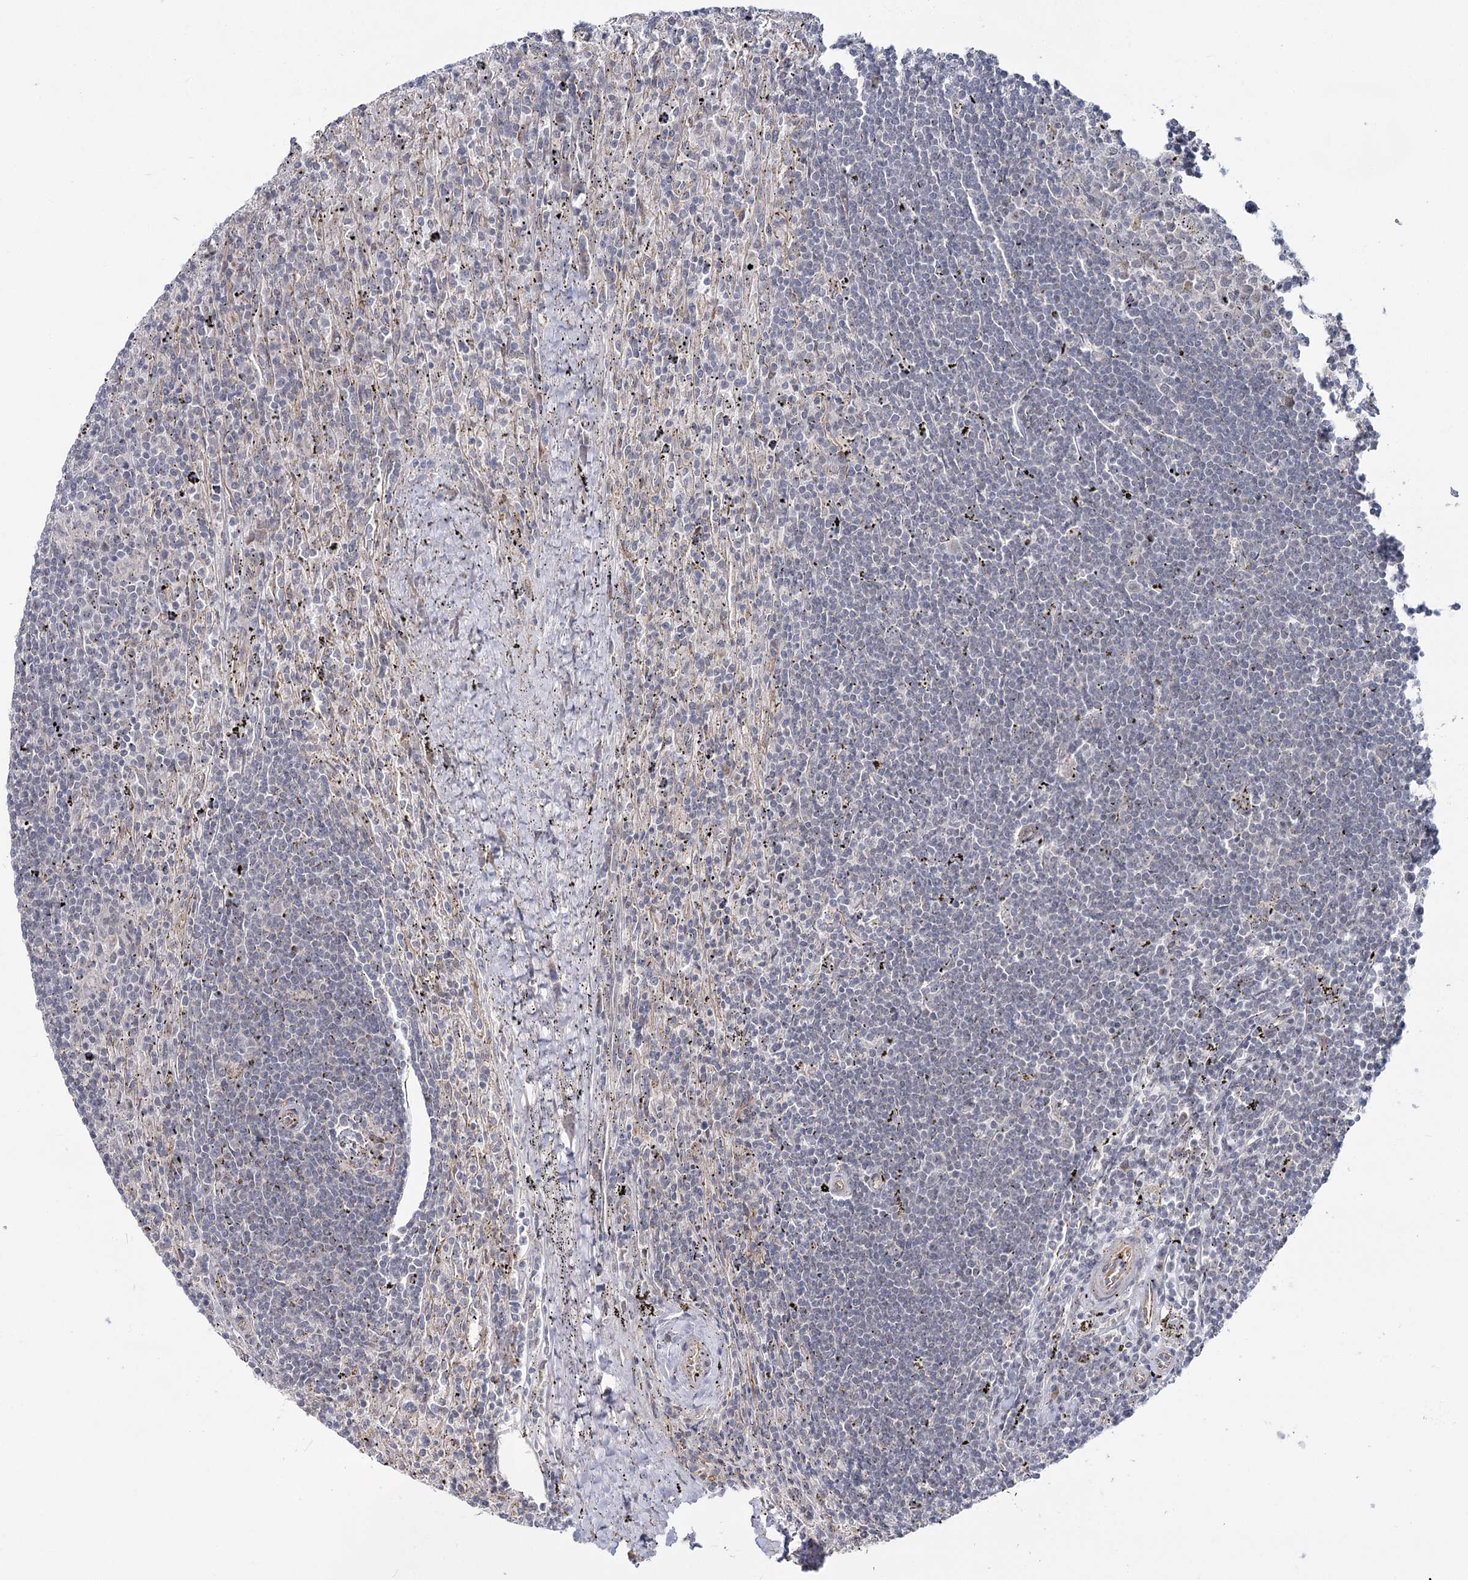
{"staining": {"intensity": "negative", "quantity": "none", "location": "none"}, "tissue": "lymphoma", "cell_type": "Tumor cells", "image_type": "cancer", "snomed": [{"axis": "morphology", "description": "Malignant lymphoma, non-Hodgkin's type, Low grade"}, {"axis": "topography", "description": "Spleen"}], "caption": "IHC image of human malignant lymphoma, non-Hodgkin's type (low-grade) stained for a protein (brown), which demonstrates no expression in tumor cells.", "gene": "TBC1D9B", "patient": {"sex": "male", "age": 76}}